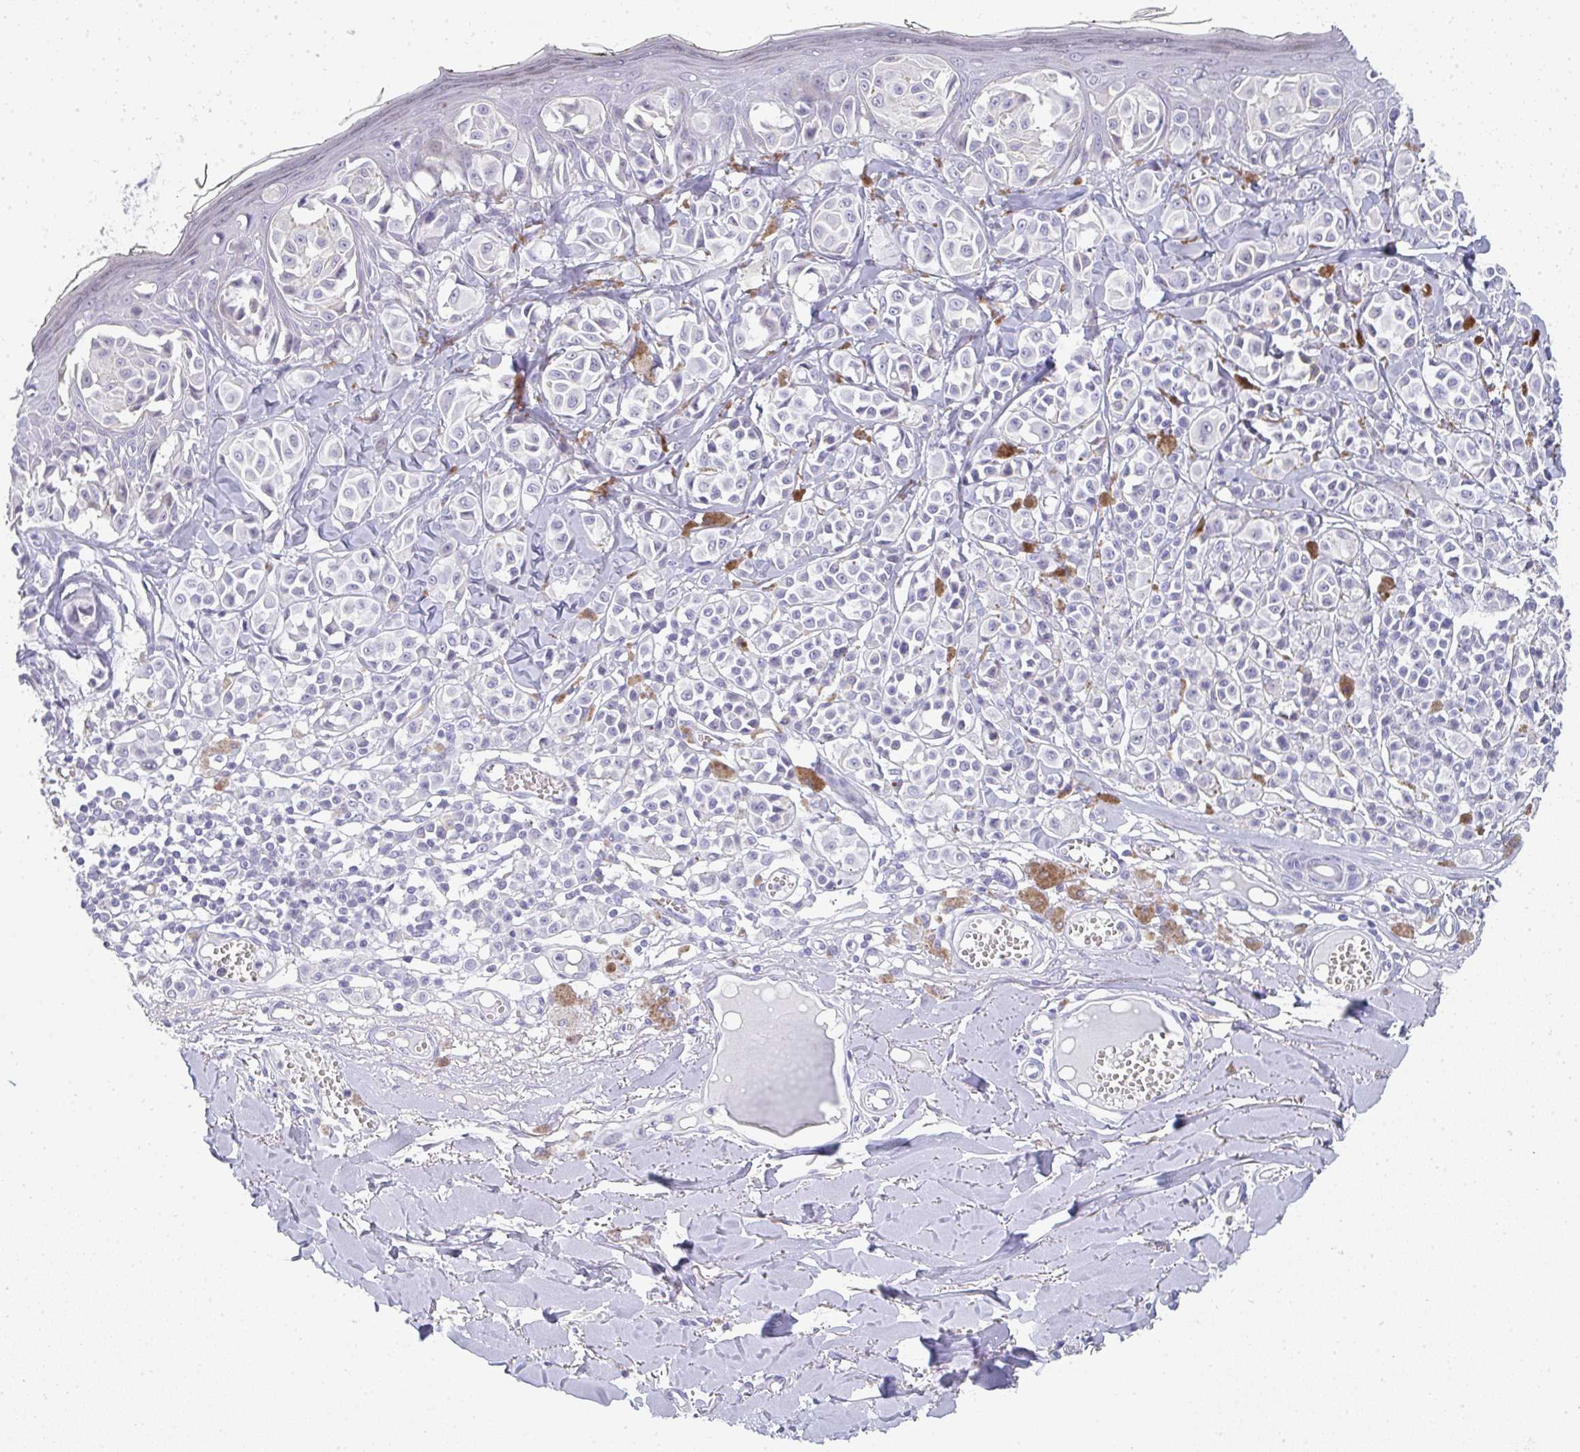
{"staining": {"intensity": "negative", "quantity": "none", "location": "none"}, "tissue": "melanoma", "cell_type": "Tumor cells", "image_type": "cancer", "snomed": [{"axis": "morphology", "description": "Malignant melanoma, NOS"}, {"axis": "topography", "description": "Skin"}], "caption": "Immunohistochemistry (IHC) photomicrograph of human malignant melanoma stained for a protein (brown), which exhibits no positivity in tumor cells. (Stains: DAB (3,3'-diaminobenzidine) IHC with hematoxylin counter stain, Microscopy: brightfield microscopy at high magnification).", "gene": "NEU2", "patient": {"sex": "female", "age": 43}}